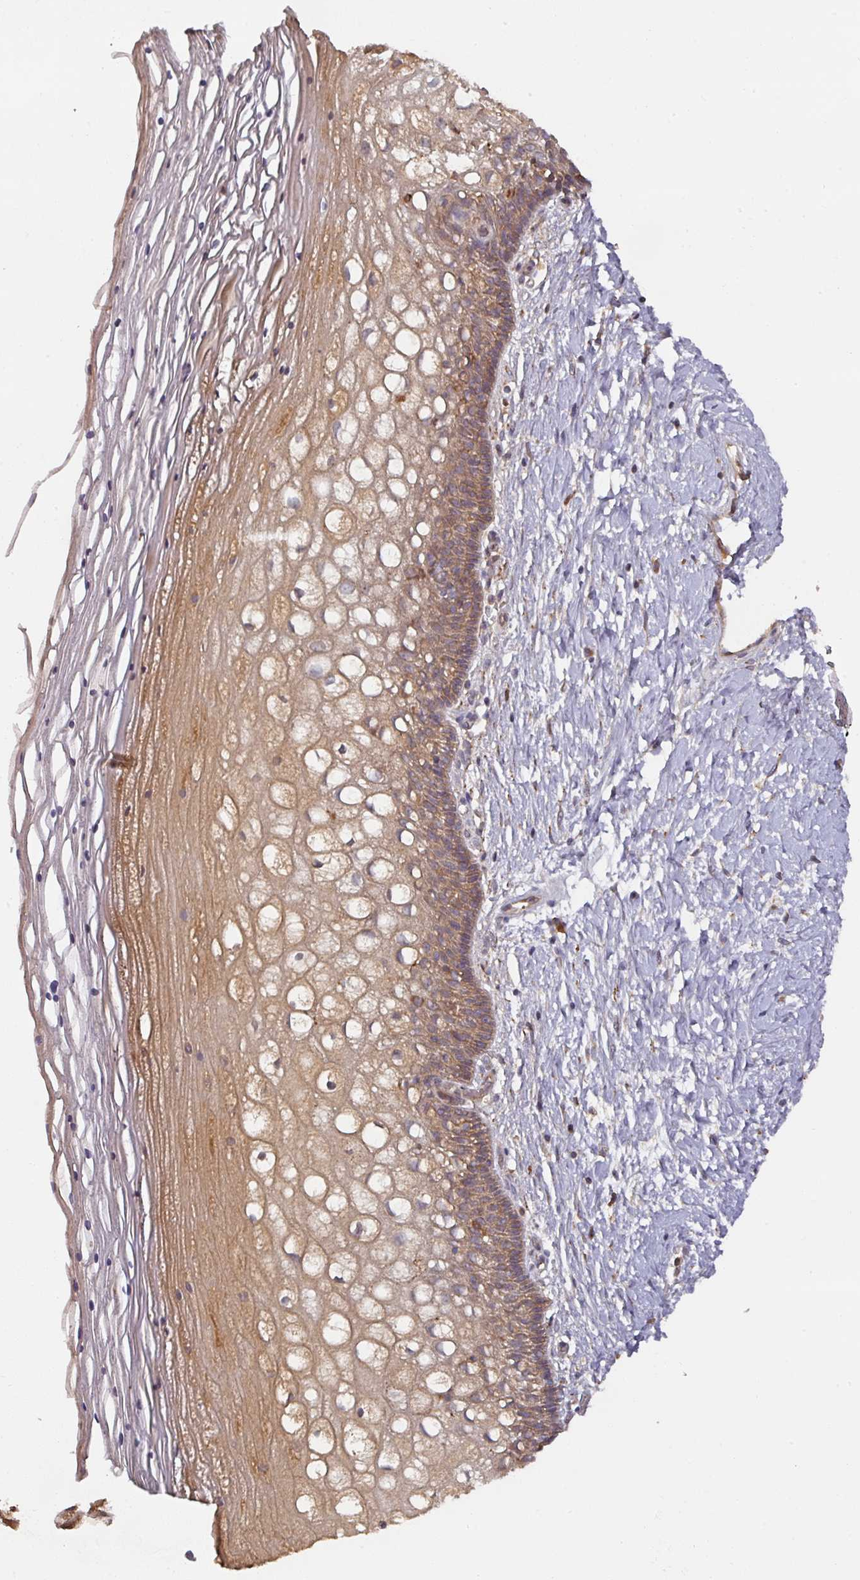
{"staining": {"intensity": "moderate", "quantity": ">75%", "location": "cytoplasmic/membranous"}, "tissue": "cervix", "cell_type": "Glandular cells", "image_type": "normal", "snomed": [{"axis": "morphology", "description": "Normal tissue, NOS"}, {"axis": "topography", "description": "Cervix"}], "caption": "Benign cervix displays moderate cytoplasmic/membranous staining in approximately >75% of glandular cells, visualized by immunohistochemistry.", "gene": "CEP95", "patient": {"sex": "female", "age": 36}}